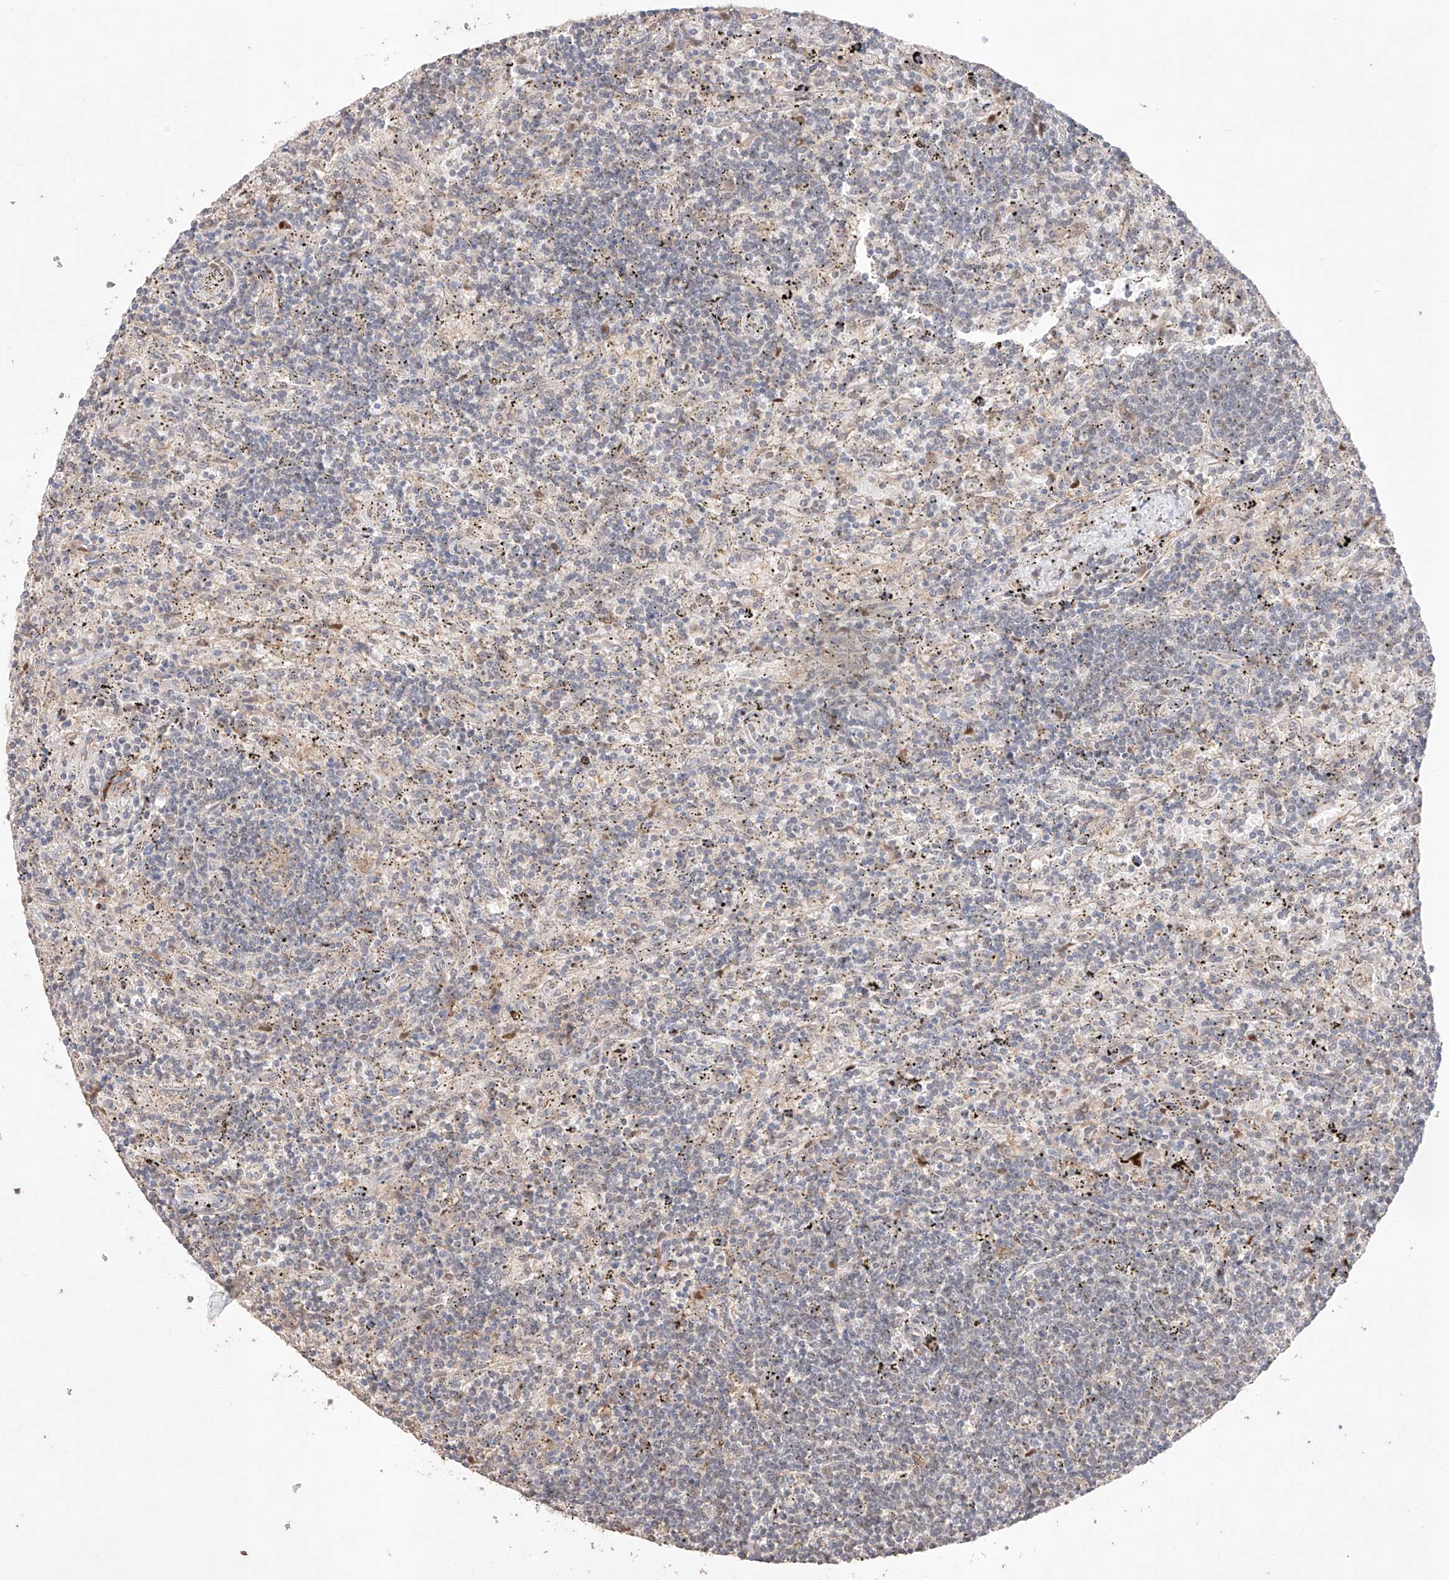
{"staining": {"intensity": "negative", "quantity": "none", "location": "none"}, "tissue": "lymphoma", "cell_type": "Tumor cells", "image_type": "cancer", "snomed": [{"axis": "morphology", "description": "Malignant lymphoma, non-Hodgkin's type, Low grade"}, {"axis": "topography", "description": "Spleen"}], "caption": "This is a image of IHC staining of malignant lymphoma, non-Hodgkin's type (low-grade), which shows no expression in tumor cells. (DAB (3,3'-diaminobenzidine) immunohistochemistry (IHC), high magnification).", "gene": "APIP", "patient": {"sex": "male", "age": 76}}